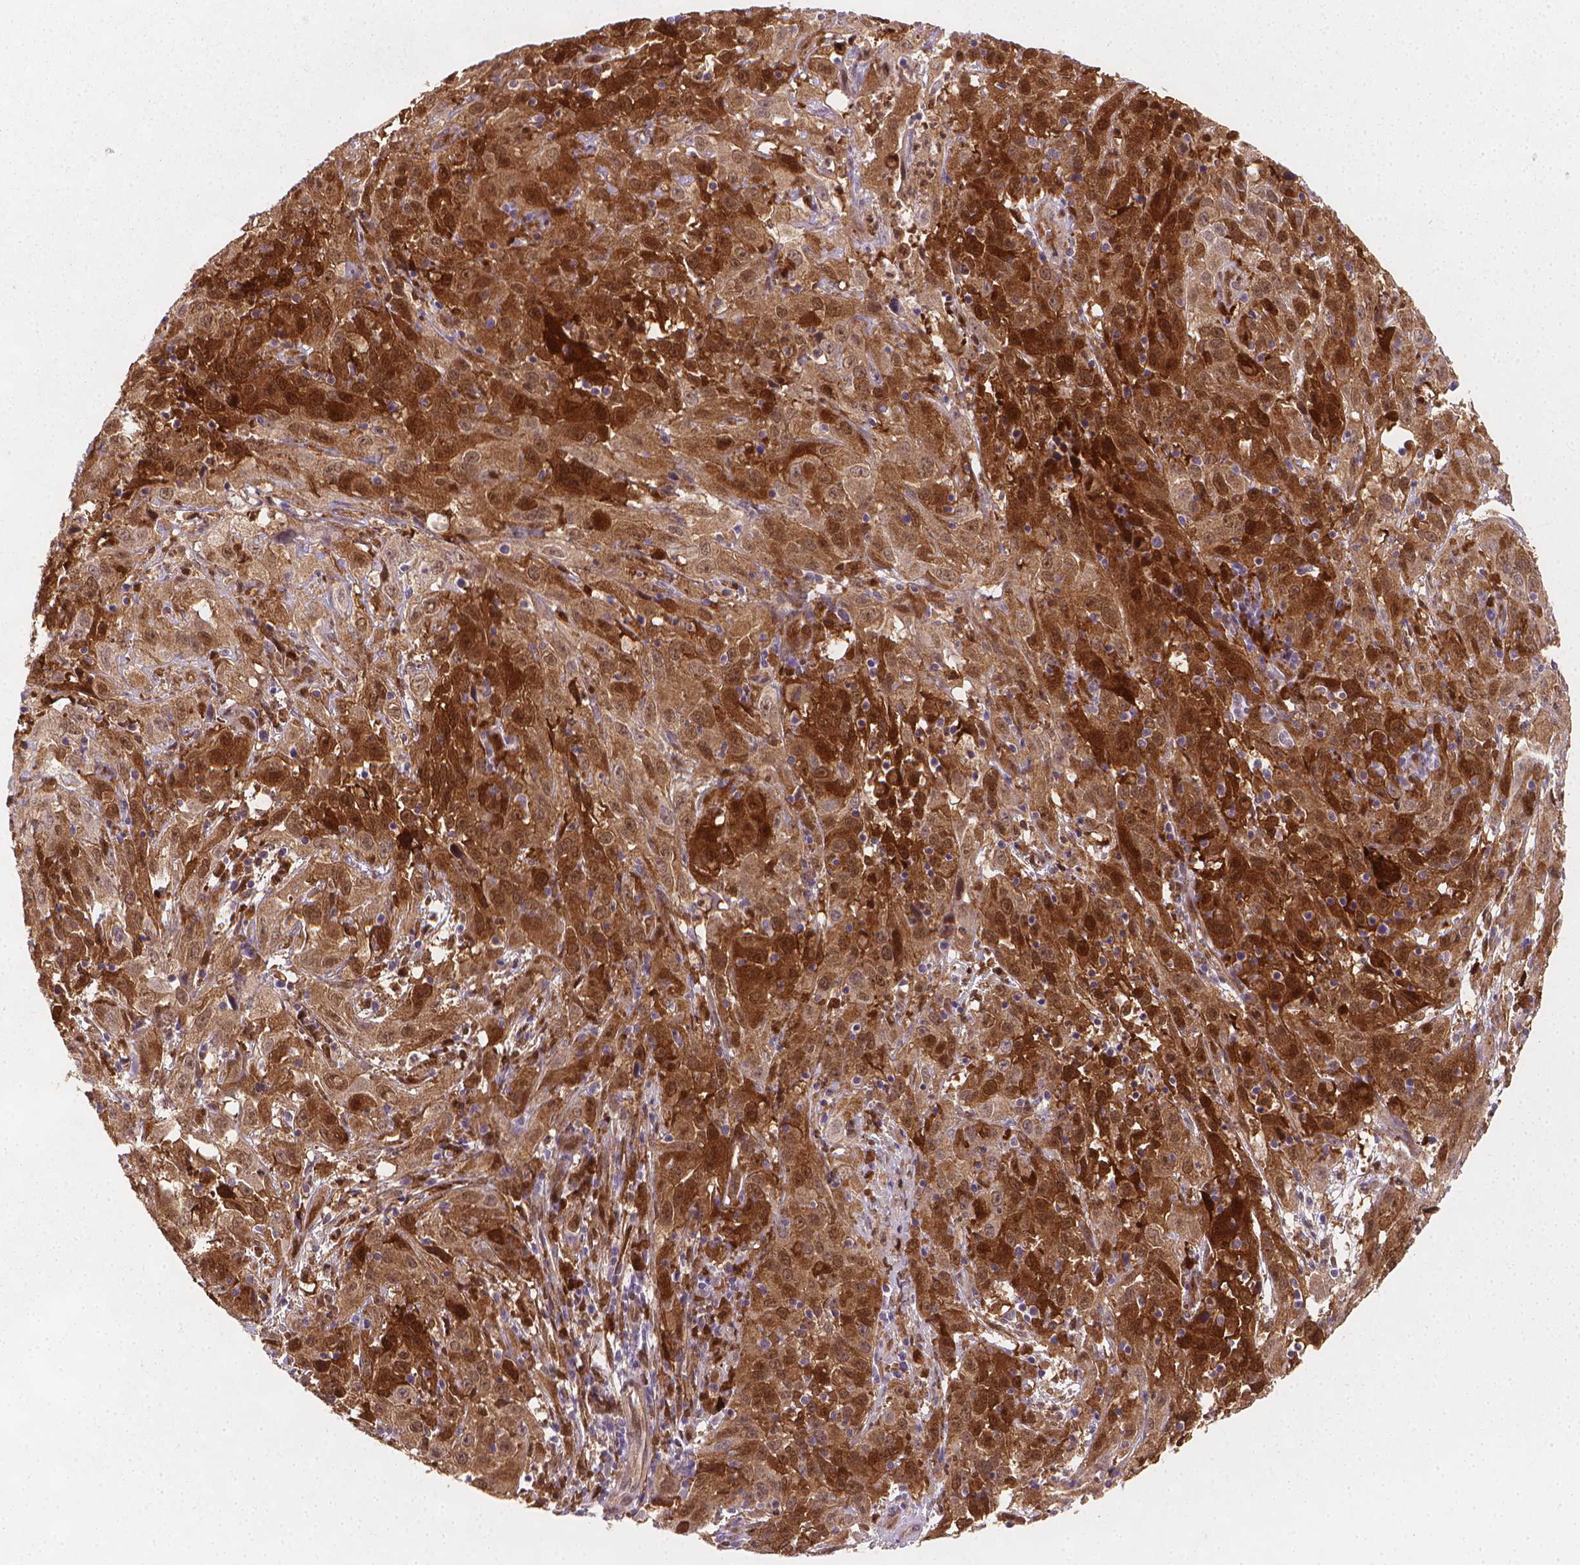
{"staining": {"intensity": "strong", "quantity": ">75%", "location": "cytoplasmic/membranous,nuclear"}, "tissue": "cervical cancer", "cell_type": "Tumor cells", "image_type": "cancer", "snomed": [{"axis": "morphology", "description": "Squamous cell carcinoma, NOS"}, {"axis": "topography", "description": "Cervix"}], "caption": "Cervical cancer stained with IHC reveals strong cytoplasmic/membranous and nuclear staining in approximately >75% of tumor cells.", "gene": "TNFAIP2", "patient": {"sex": "female", "age": 32}}